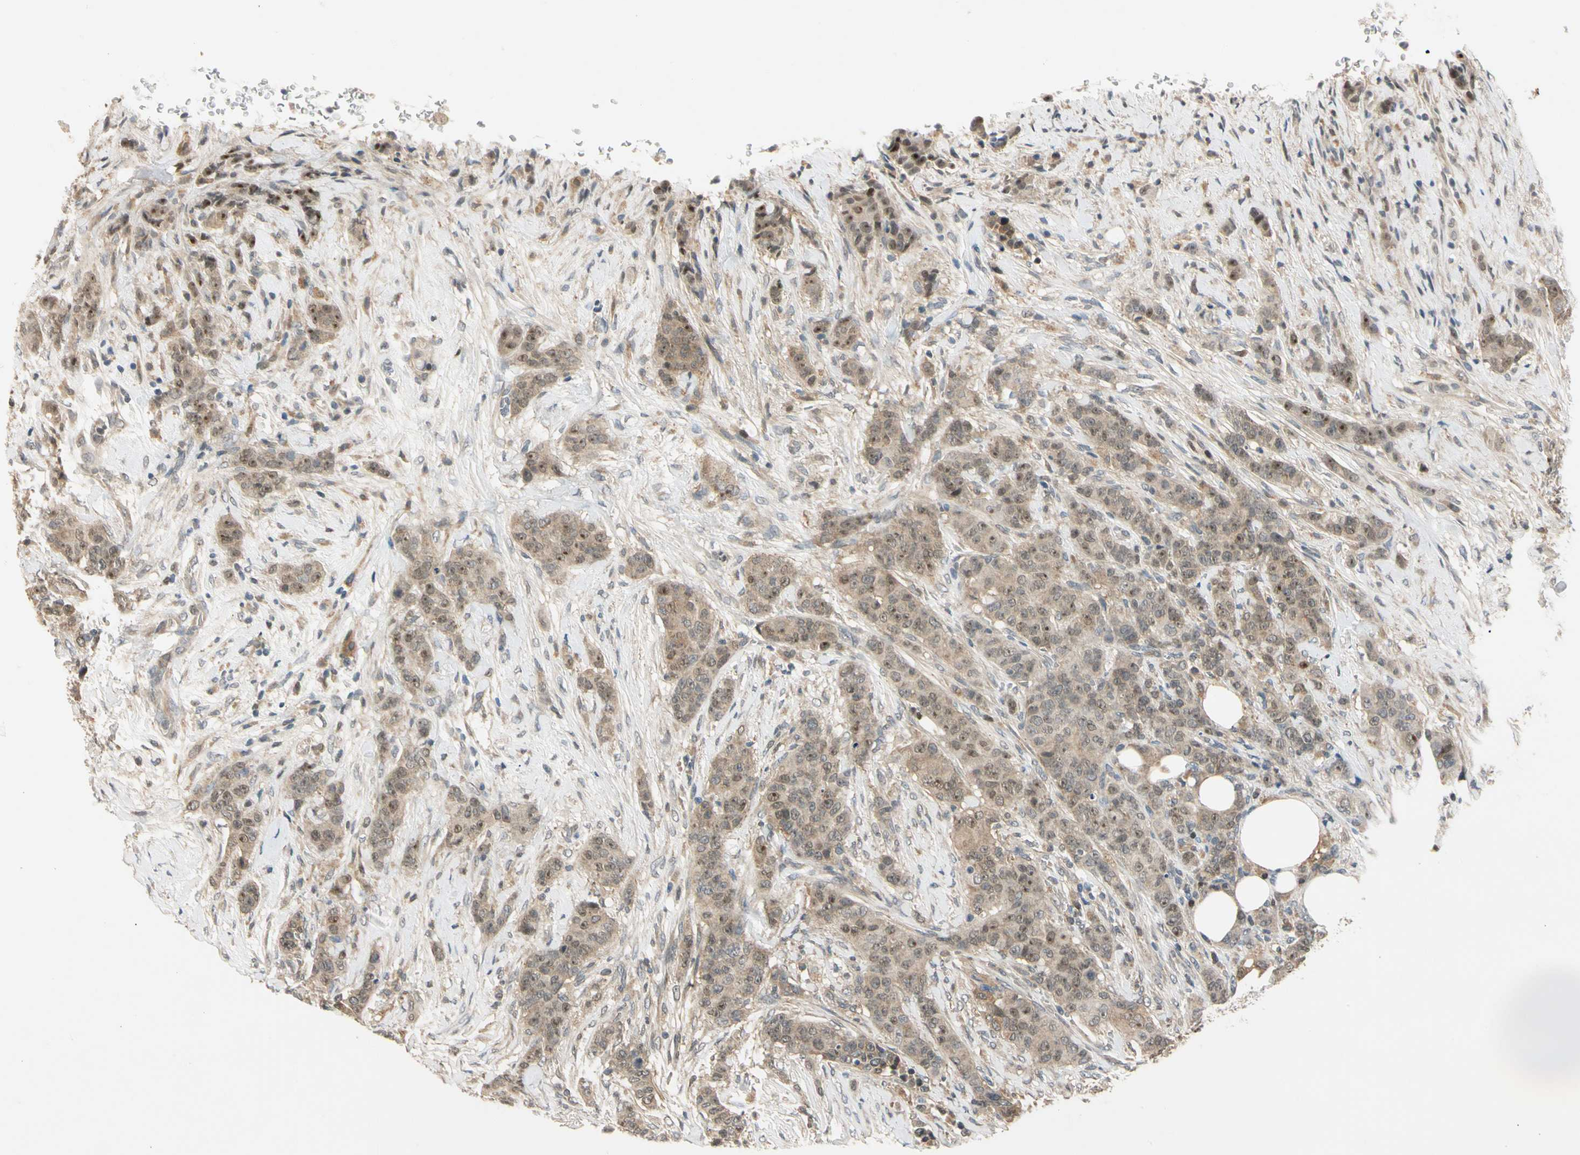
{"staining": {"intensity": "moderate", "quantity": ">75%", "location": "cytoplasmic/membranous,nuclear"}, "tissue": "breast cancer", "cell_type": "Tumor cells", "image_type": "cancer", "snomed": [{"axis": "morphology", "description": "Duct carcinoma"}, {"axis": "topography", "description": "Breast"}], "caption": "IHC of human breast cancer displays medium levels of moderate cytoplasmic/membranous and nuclear staining in approximately >75% of tumor cells. (Stains: DAB (3,3'-diaminobenzidine) in brown, nuclei in blue, Microscopy: brightfield microscopy at high magnification).", "gene": "RIOX2", "patient": {"sex": "female", "age": 40}}